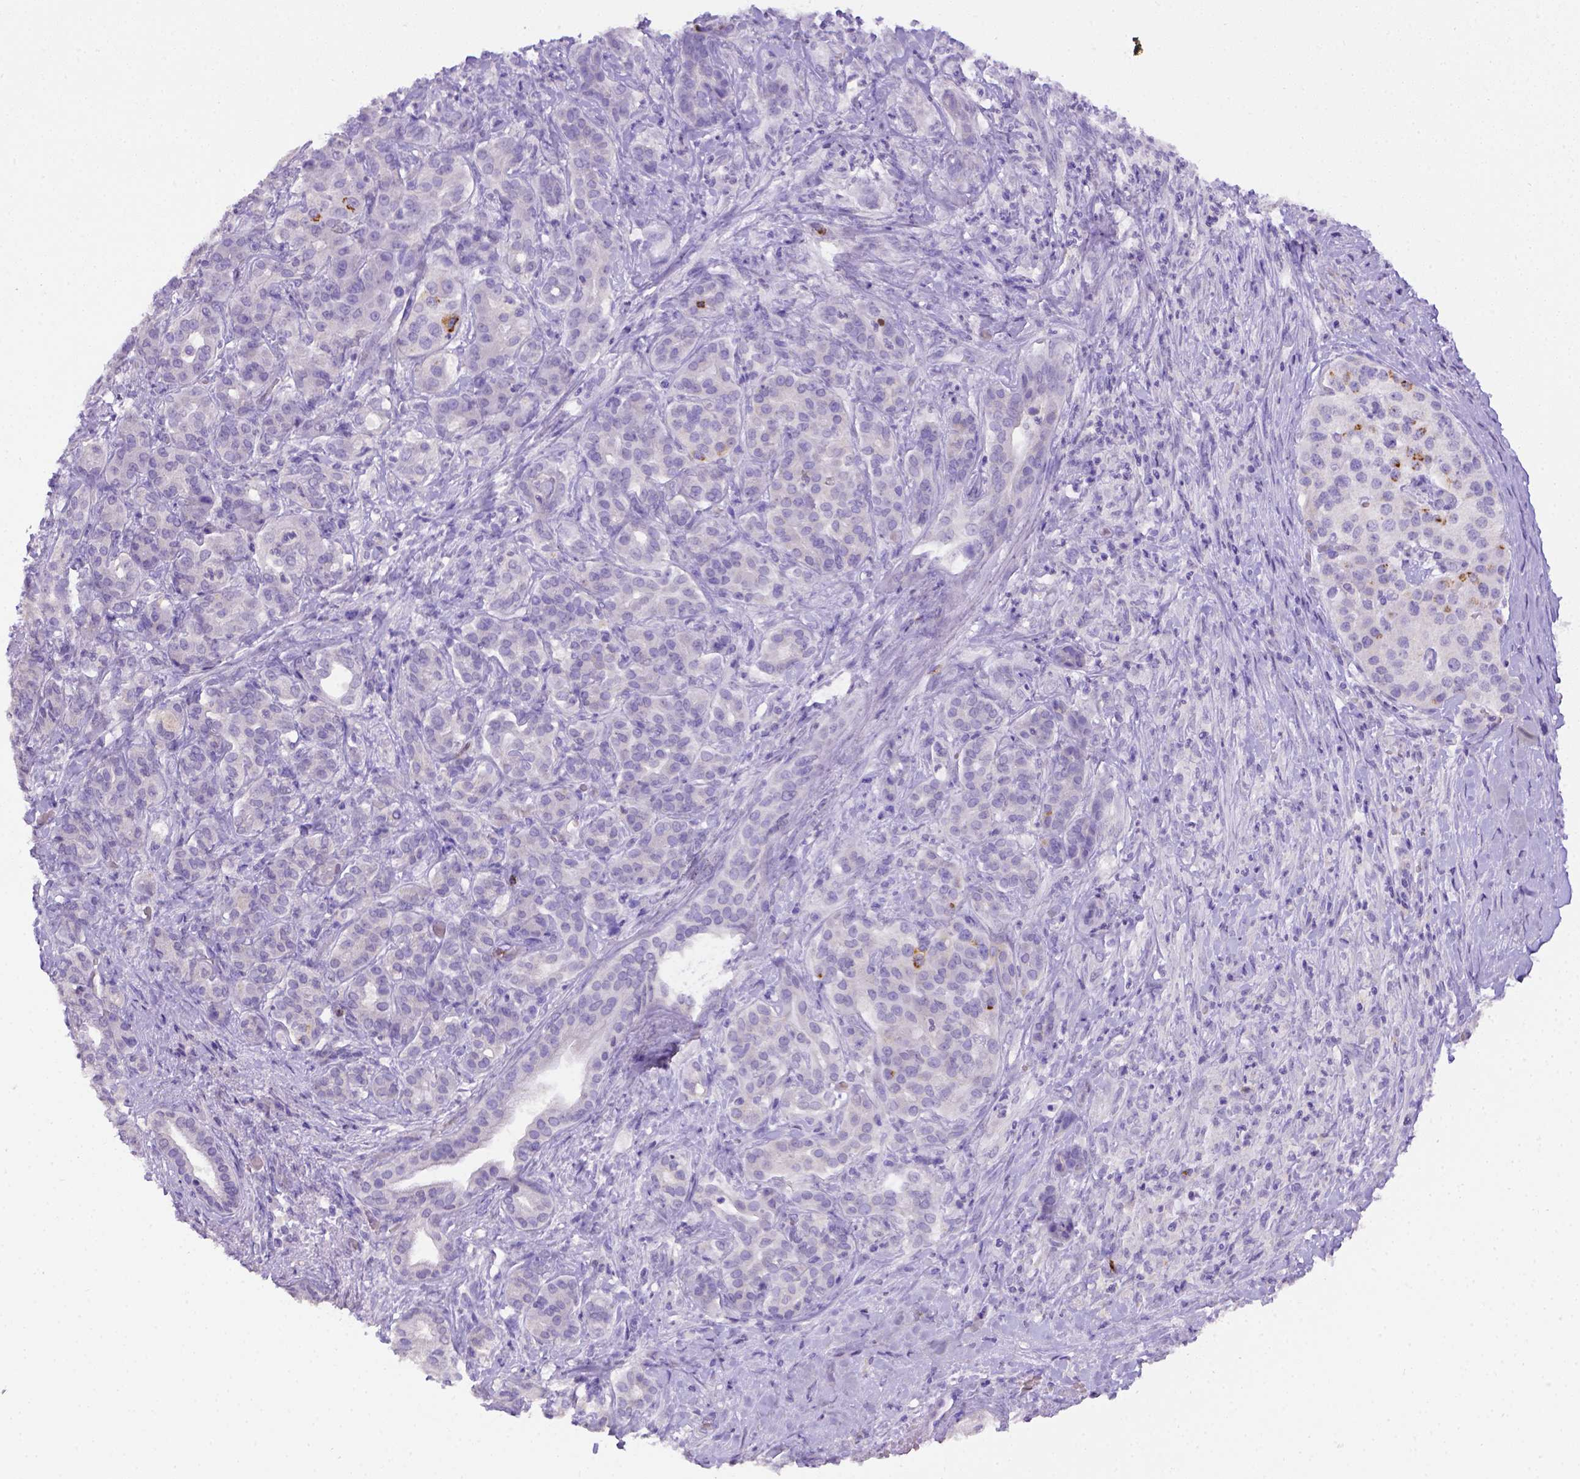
{"staining": {"intensity": "negative", "quantity": "none", "location": "none"}, "tissue": "pancreatic cancer", "cell_type": "Tumor cells", "image_type": "cancer", "snomed": [{"axis": "morphology", "description": "Normal tissue, NOS"}, {"axis": "morphology", "description": "Inflammation, NOS"}, {"axis": "morphology", "description": "Adenocarcinoma, NOS"}, {"axis": "topography", "description": "Pancreas"}], "caption": "This is an IHC micrograph of human pancreatic adenocarcinoma. There is no positivity in tumor cells.", "gene": "B3GAT1", "patient": {"sex": "male", "age": 57}}